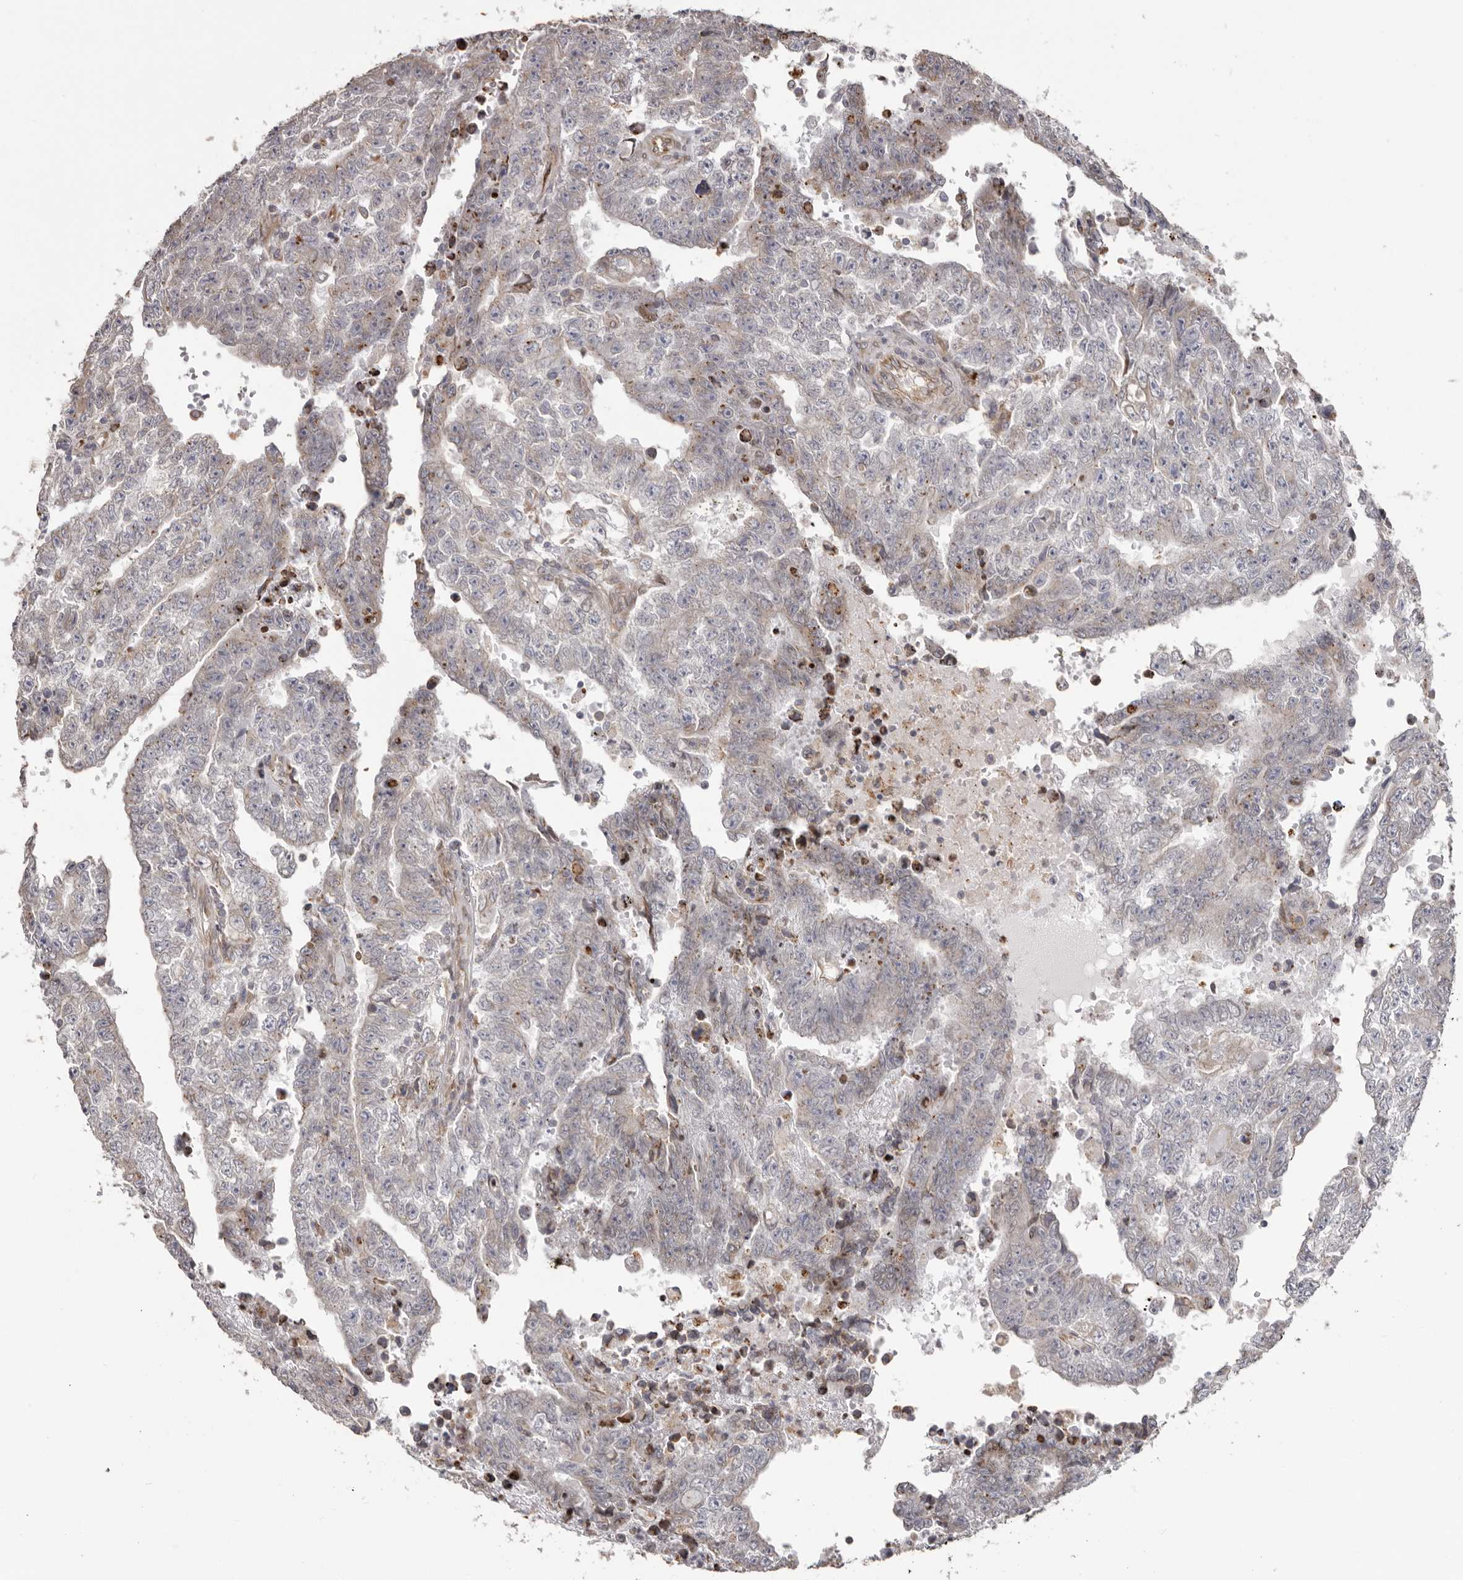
{"staining": {"intensity": "negative", "quantity": "none", "location": "none"}, "tissue": "testis cancer", "cell_type": "Tumor cells", "image_type": "cancer", "snomed": [{"axis": "morphology", "description": "Carcinoma, Embryonal, NOS"}, {"axis": "topography", "description": "Testis"}], "caption": "Immunohistochemistry photomicrograph of testis cancer (embryonal carcinoma) stained for a protein (brown), which demonstrates no positivity in tumor cells.", "gene": "NUP43", "patient": {"sex": "male", "age": 25}}